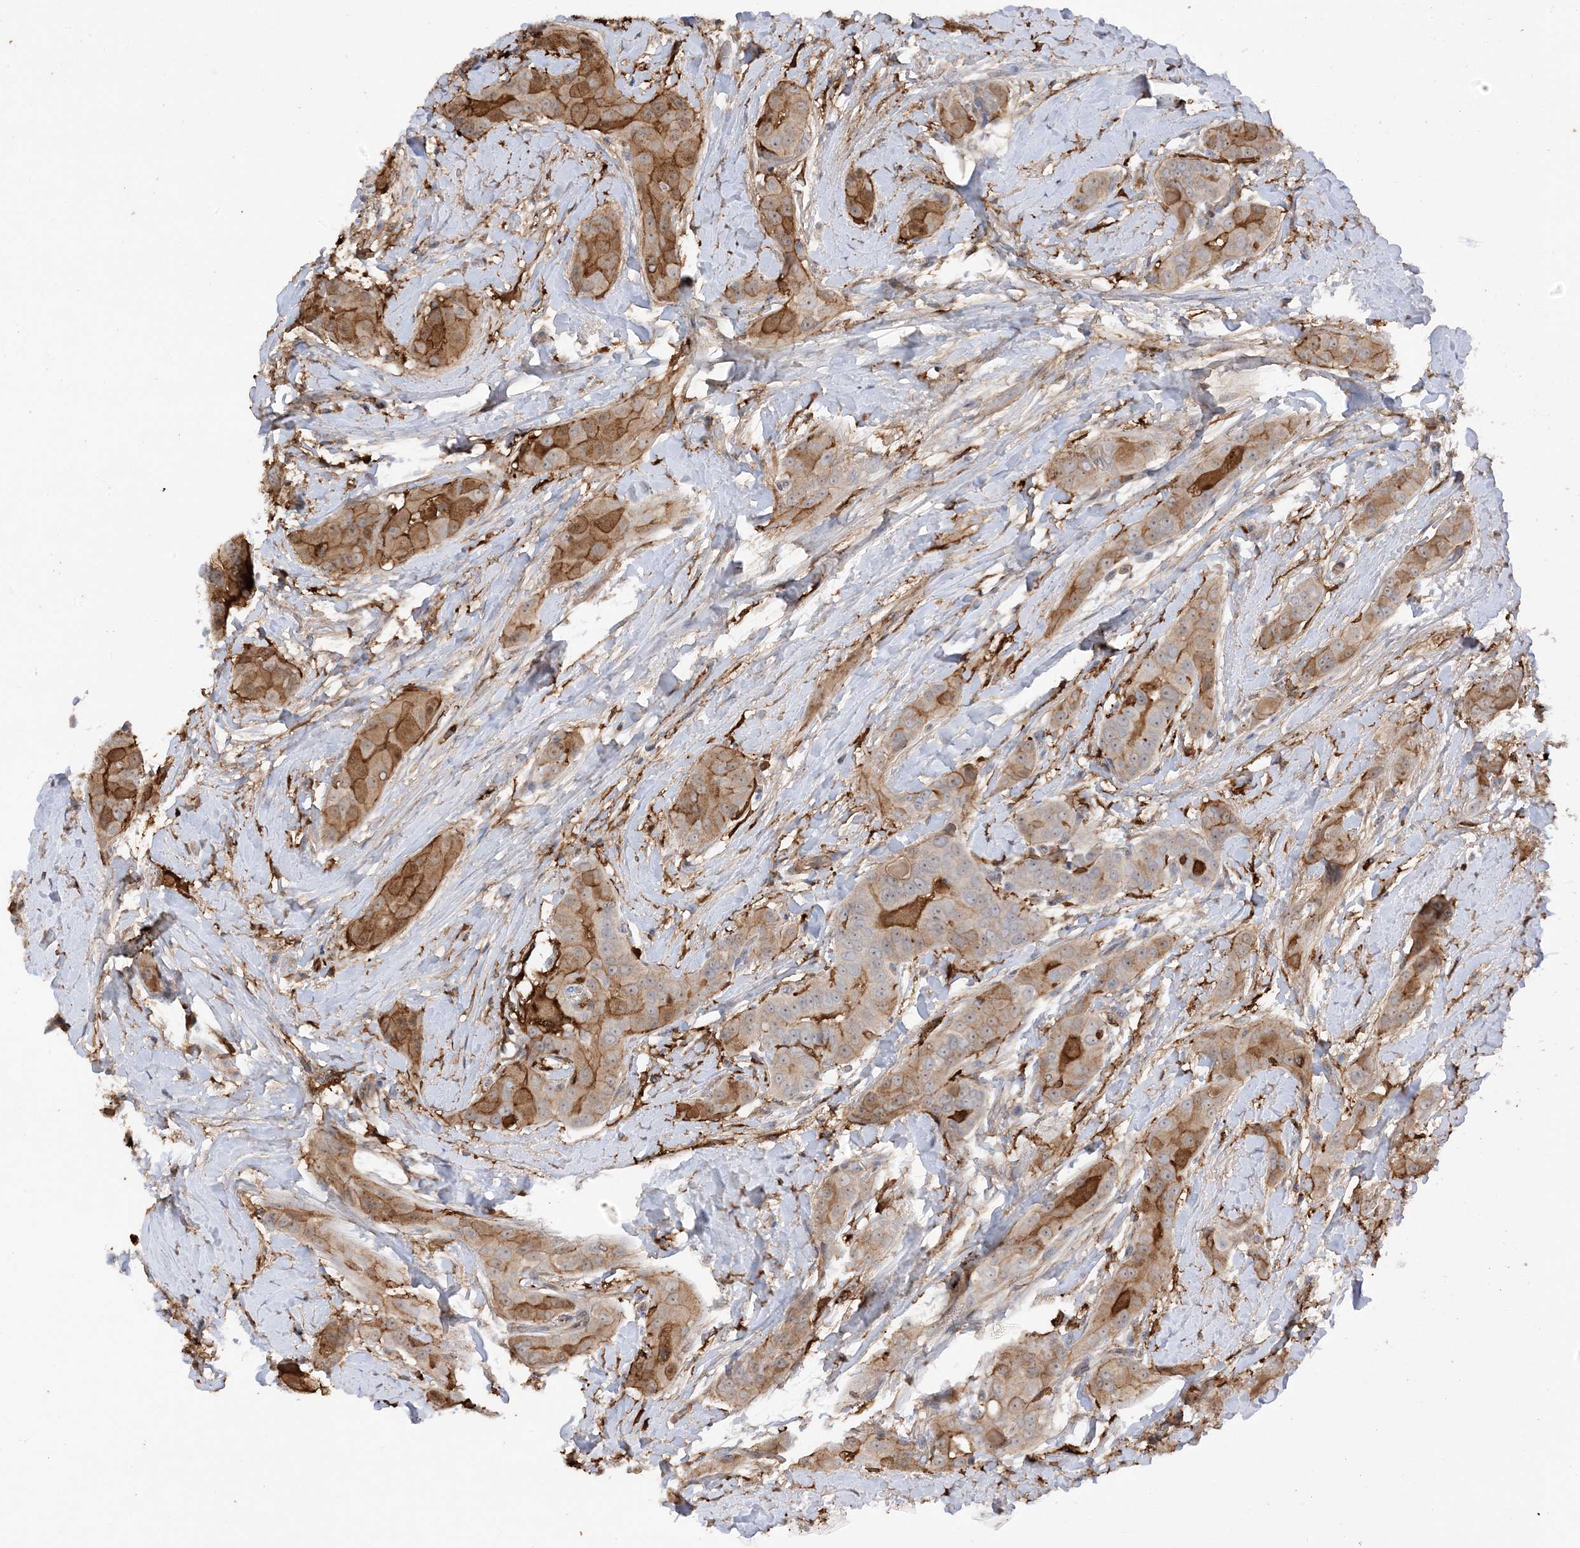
{"staining": {"intensity": "moderate", "quantity": ">75%", "location": "cytoplasmic/membranous"}, "tissue": "thyroid cancer", "cell_type": "Tumor cells", "image_type": "cancer", "snomed": [{"axis": "morphology", "description": "Papillary adenocarcinoma, NOS"}, {"axis": "topography", "description": "Thyroid gland"}], "caption": "Tumor cells reveal medium levels of moderate cytoplasmic/membranous staining in about >75% of cells in thyroid cancer (papillary adenocarcinoma). The protein is shown in brown color, while the nuclei are stained blue.", "gene": "PHACTR2", "patient": {"sex": "male", "age": 33}}